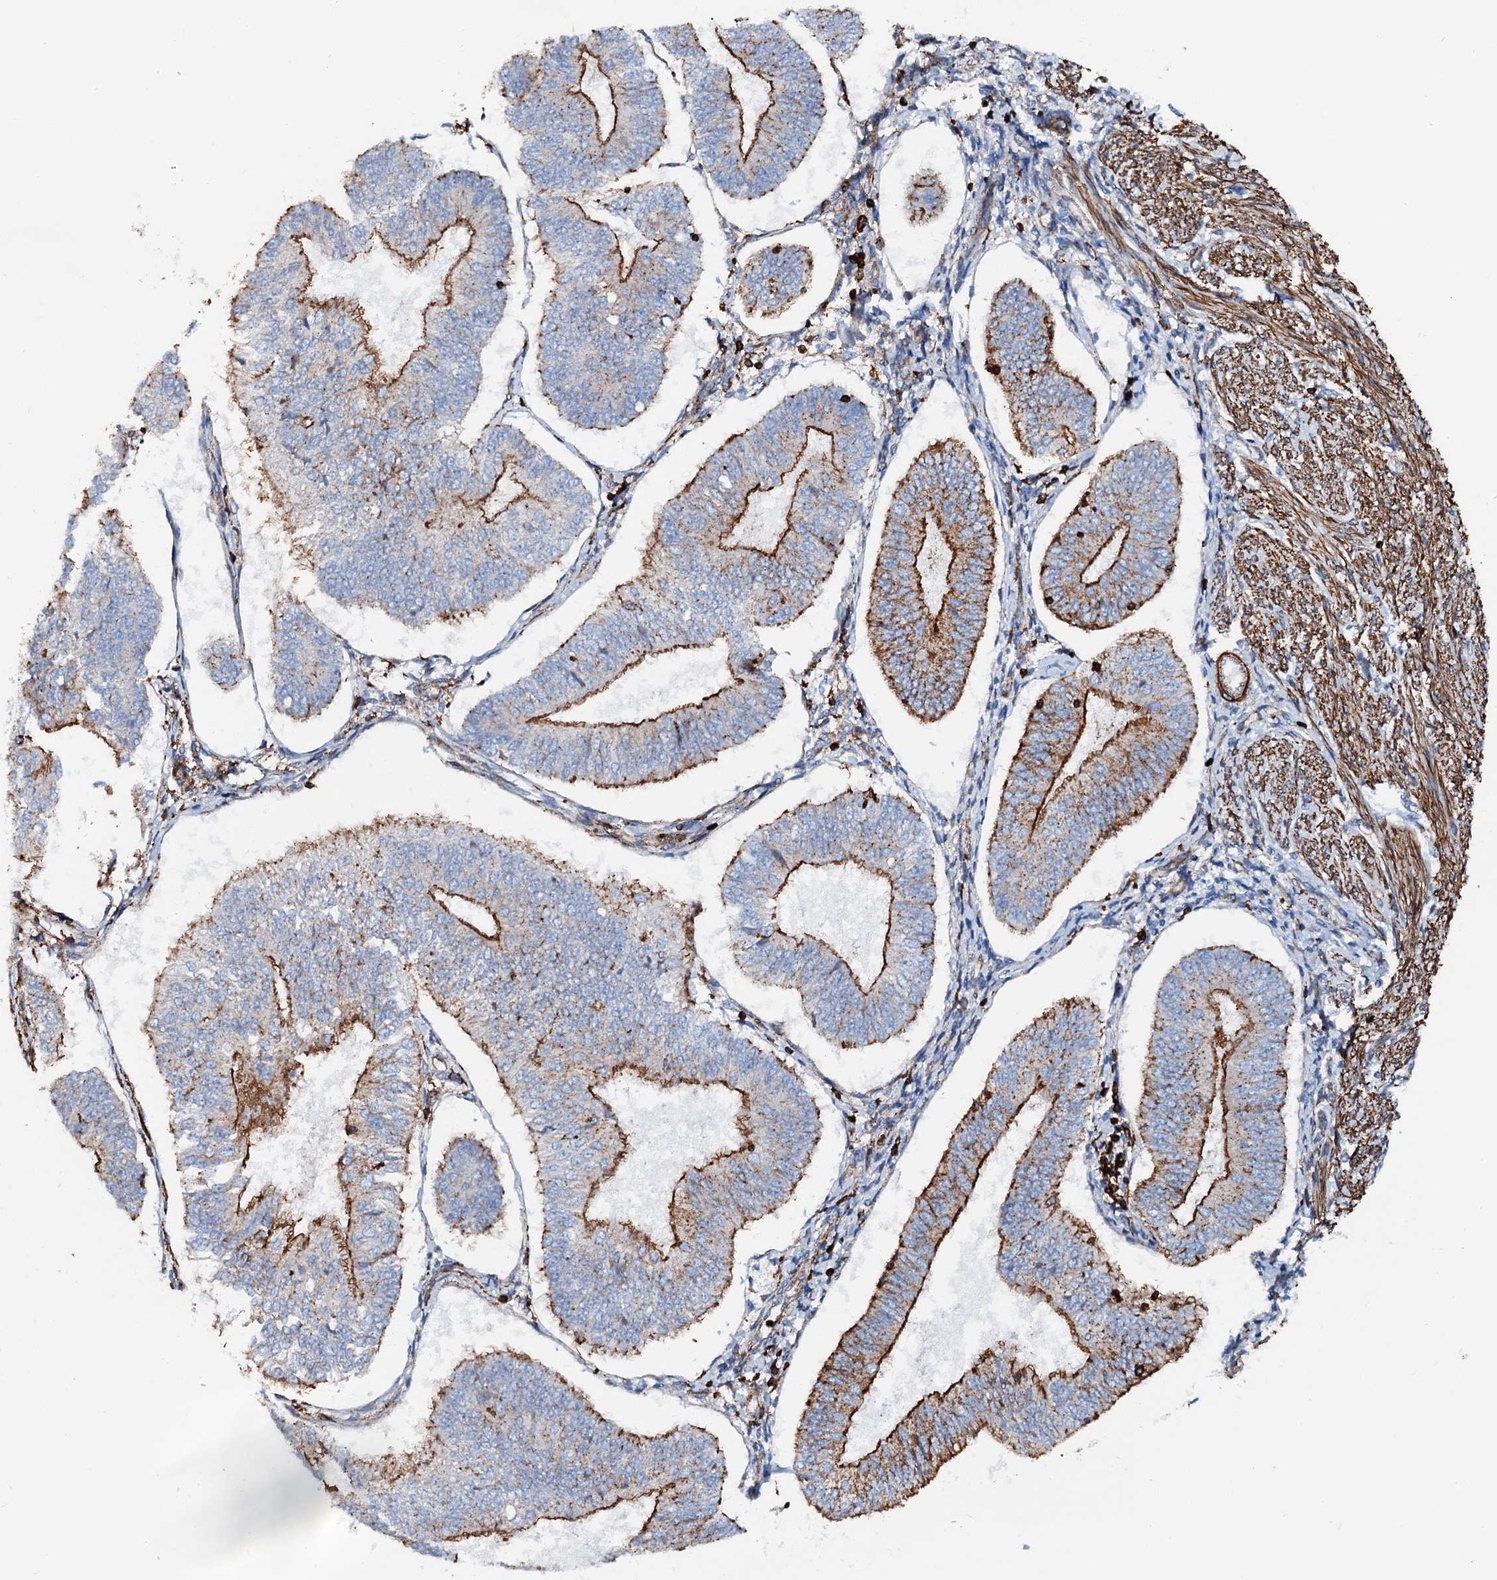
{"staining": {"intensity": "strong", "quantity": "25%-75%", "location": "cytoplasmic/membranous"}, "tissue": "endometrial cancer", "cell_type": "Tumor cells", "image_type": "cancer", "snomed": [{"axis": "morphology", "description": "Adenocarcinoma, NOS"}, {"axis": "topography", "description": "Endometrium"}], "caption": "A photomicrograph of adenocarcinoma (endometrial) stained for a protein exhibits strong cytoplasmic/membranous brown staining in tumor cells. (brown staining indicates protein expression, while blue staining denotes nuclei).", "gene": "INTS10", "patient": {"sex": "female", "age": 58}}